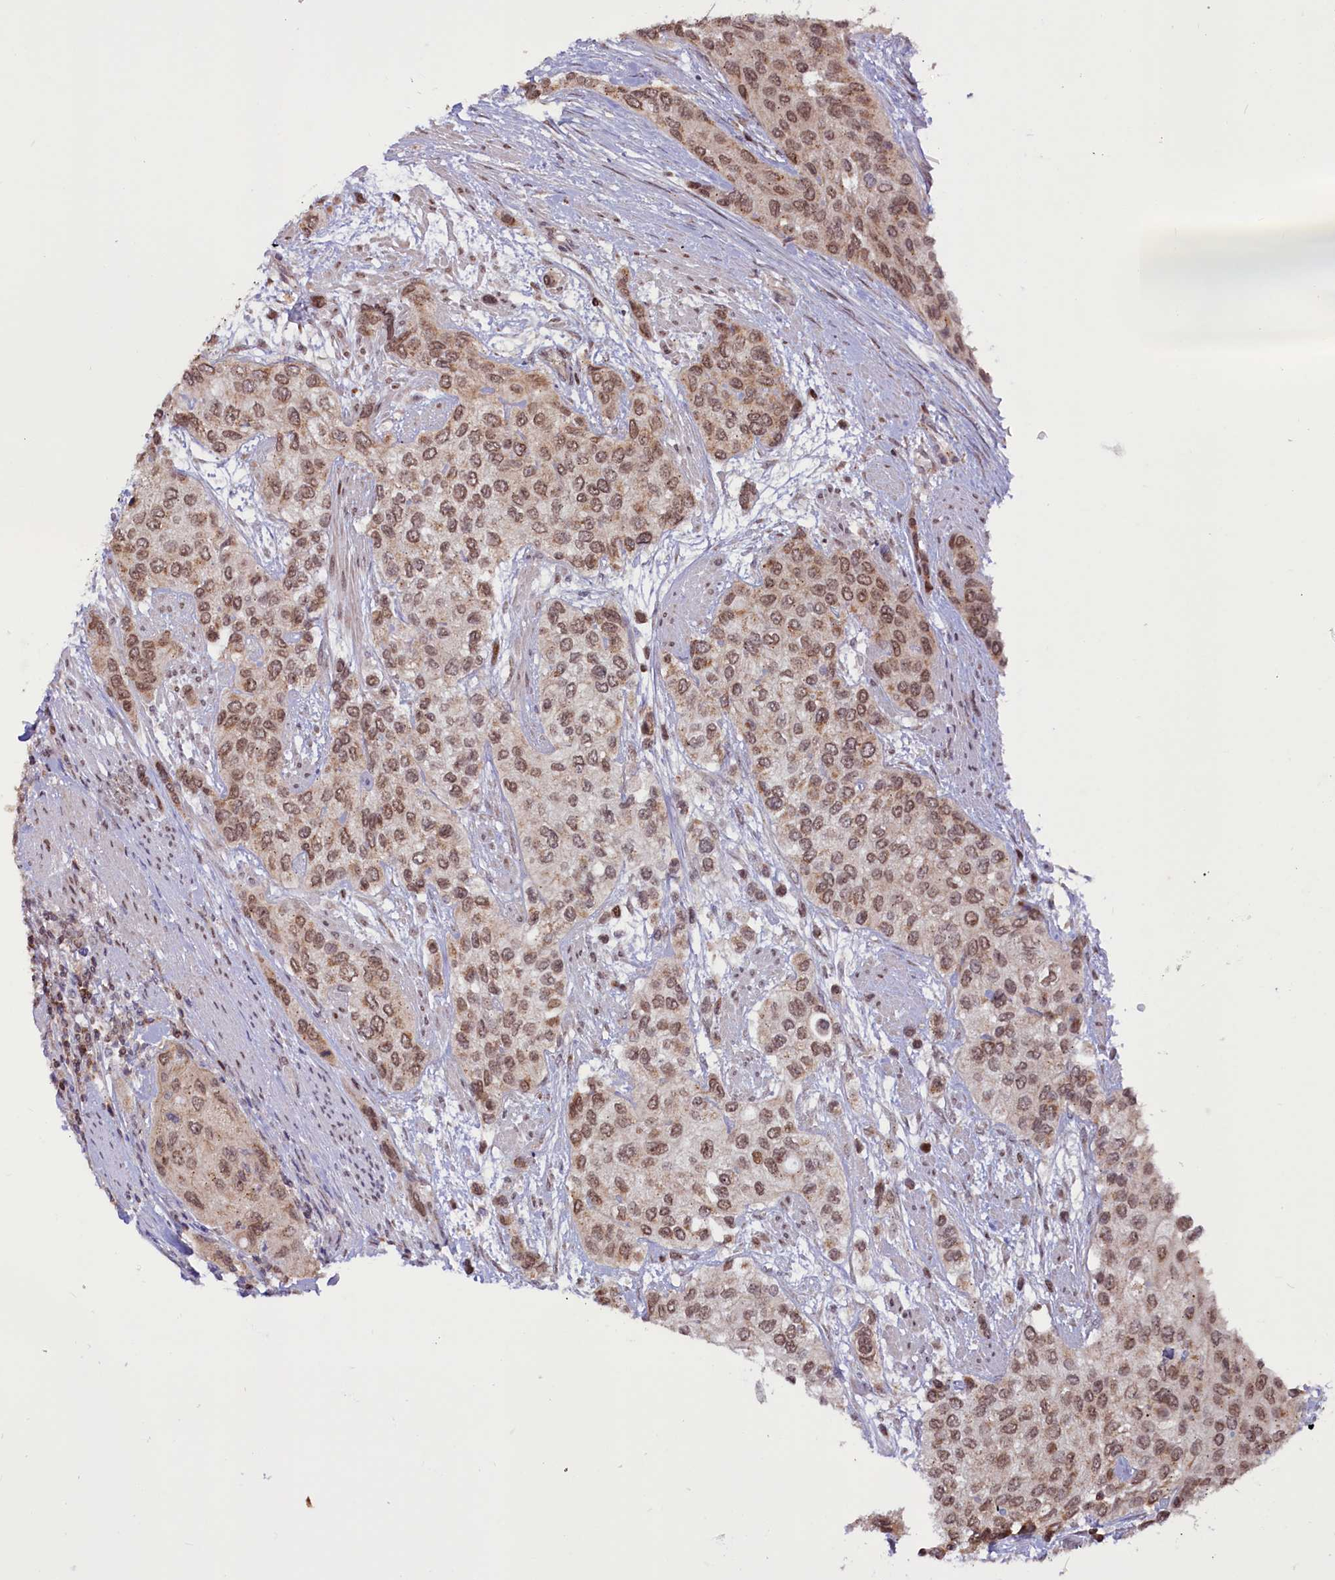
{"staining": {"intensity": "moderate", "quantity": ">75%", "location": "nuclear"}, "tissue": "urothelial cancer", "cell_type": "Tumor cells", "image_type": "cancer", "snomed": [{"axis": "morphology", "description": "Normal tissue, NOS"}, {"axis": "morphology", "description": "Urothelial carcinoma, High grade"}, {"axis": "topography", "description": "Vascular tissue"}, {"axis": "topography", "description": "Urinary bladder"}], "caption": "Urothelial cancer stained with DAB immunohistochemistry (IHC) demonstrates medium levels of moderate nuclear staining in approximately >75% of tumor cells.", "gene": "PHC3", "patient": {"sex": "female", "age": 56}}